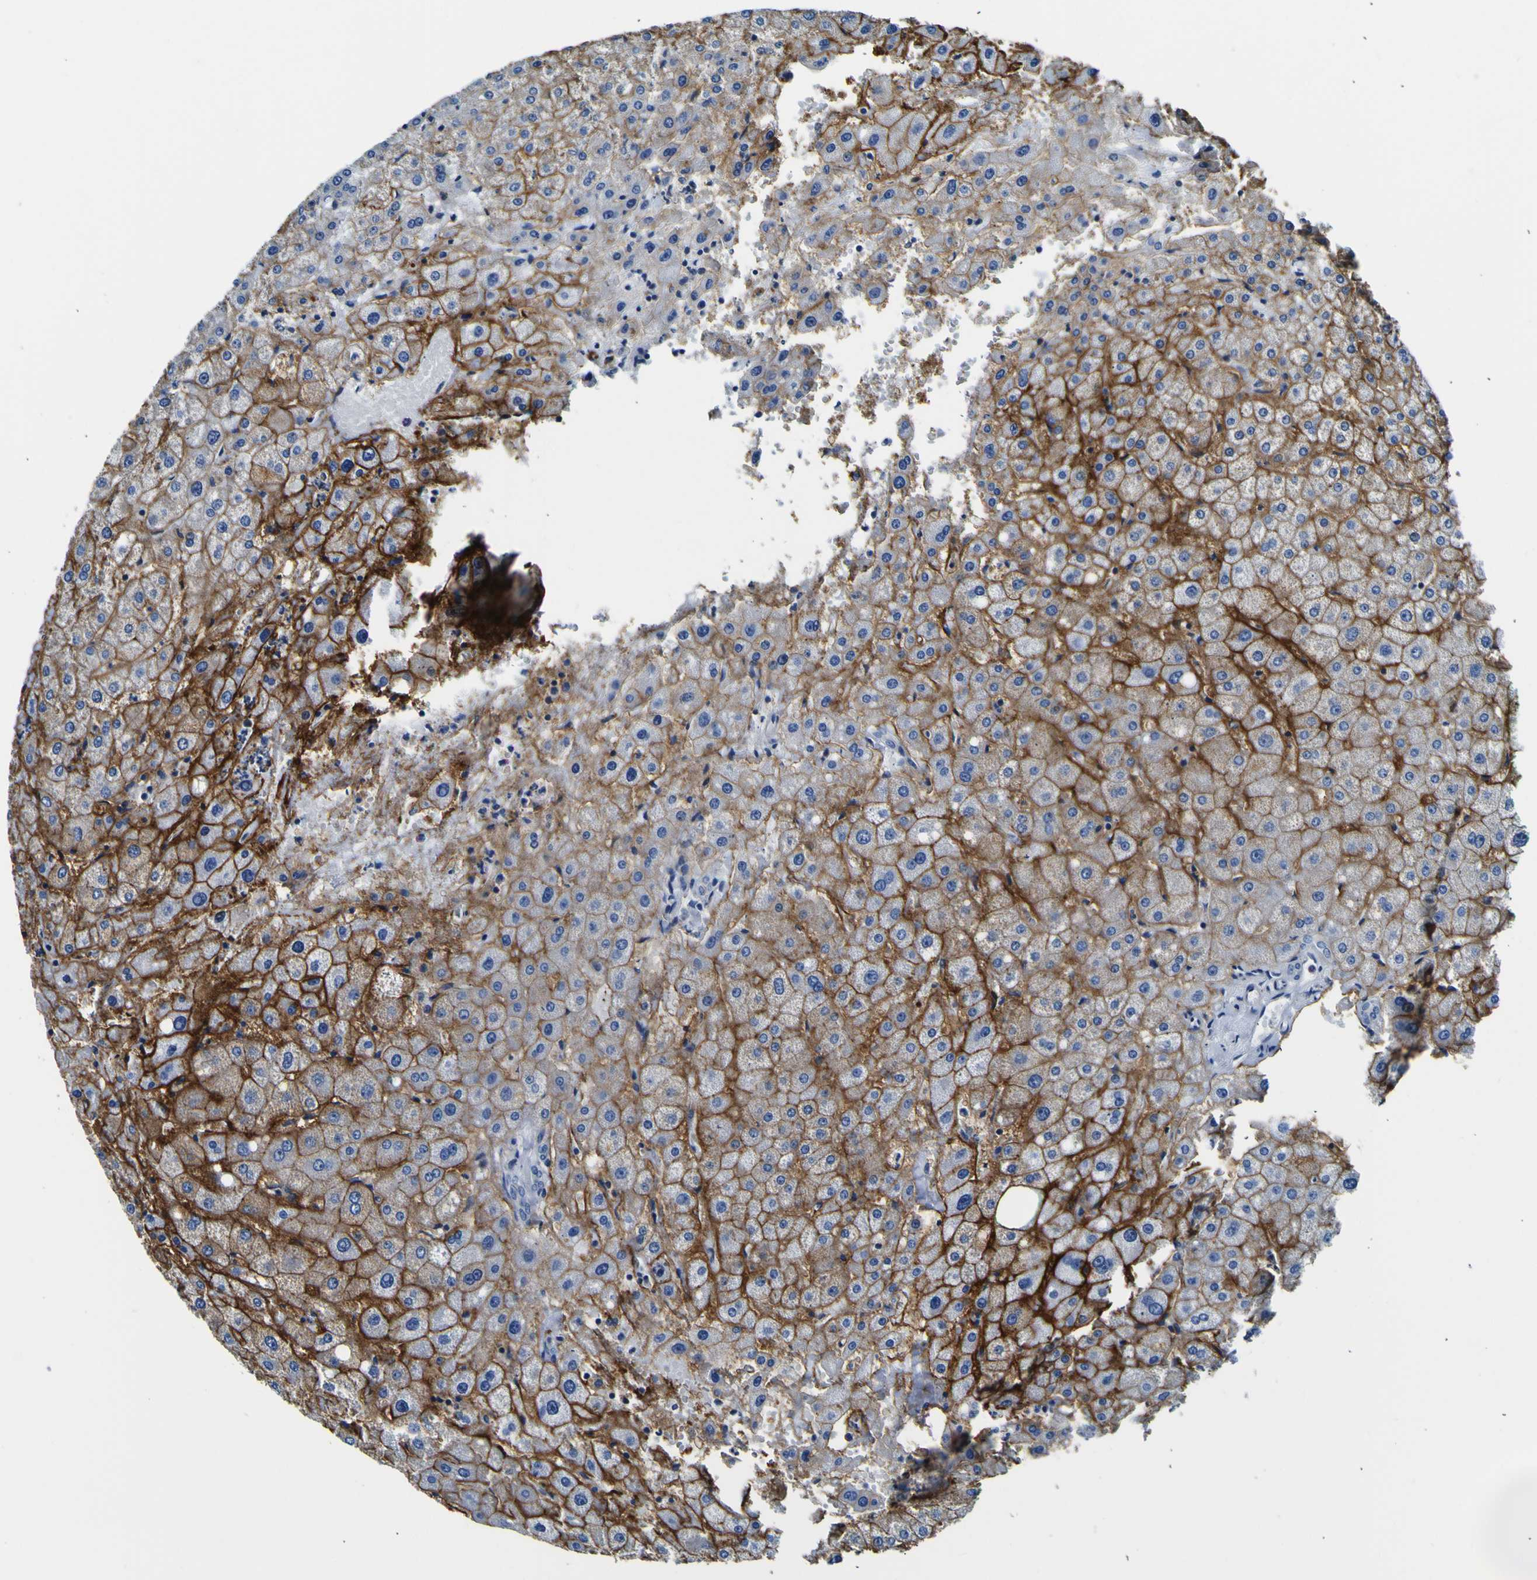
{"staining": {"intensity": "negative", "quantity": "none", "location": "none"}, "tissue": "liver", "cell_type": "Cholangiocytes", "image_type": "normal", "snomed": [{"axis": "morphology", "description": "Normal tissue, NOS"}, {"axis": "topography", "description": "Liver"}], "caption": "Image shows no protein expression in cholangiocytes of normal liver. (IHC, brightfield microscopy, high magnification).", "gene": "ADGRA2", "patient": {"sex": "male", "age": 73}}